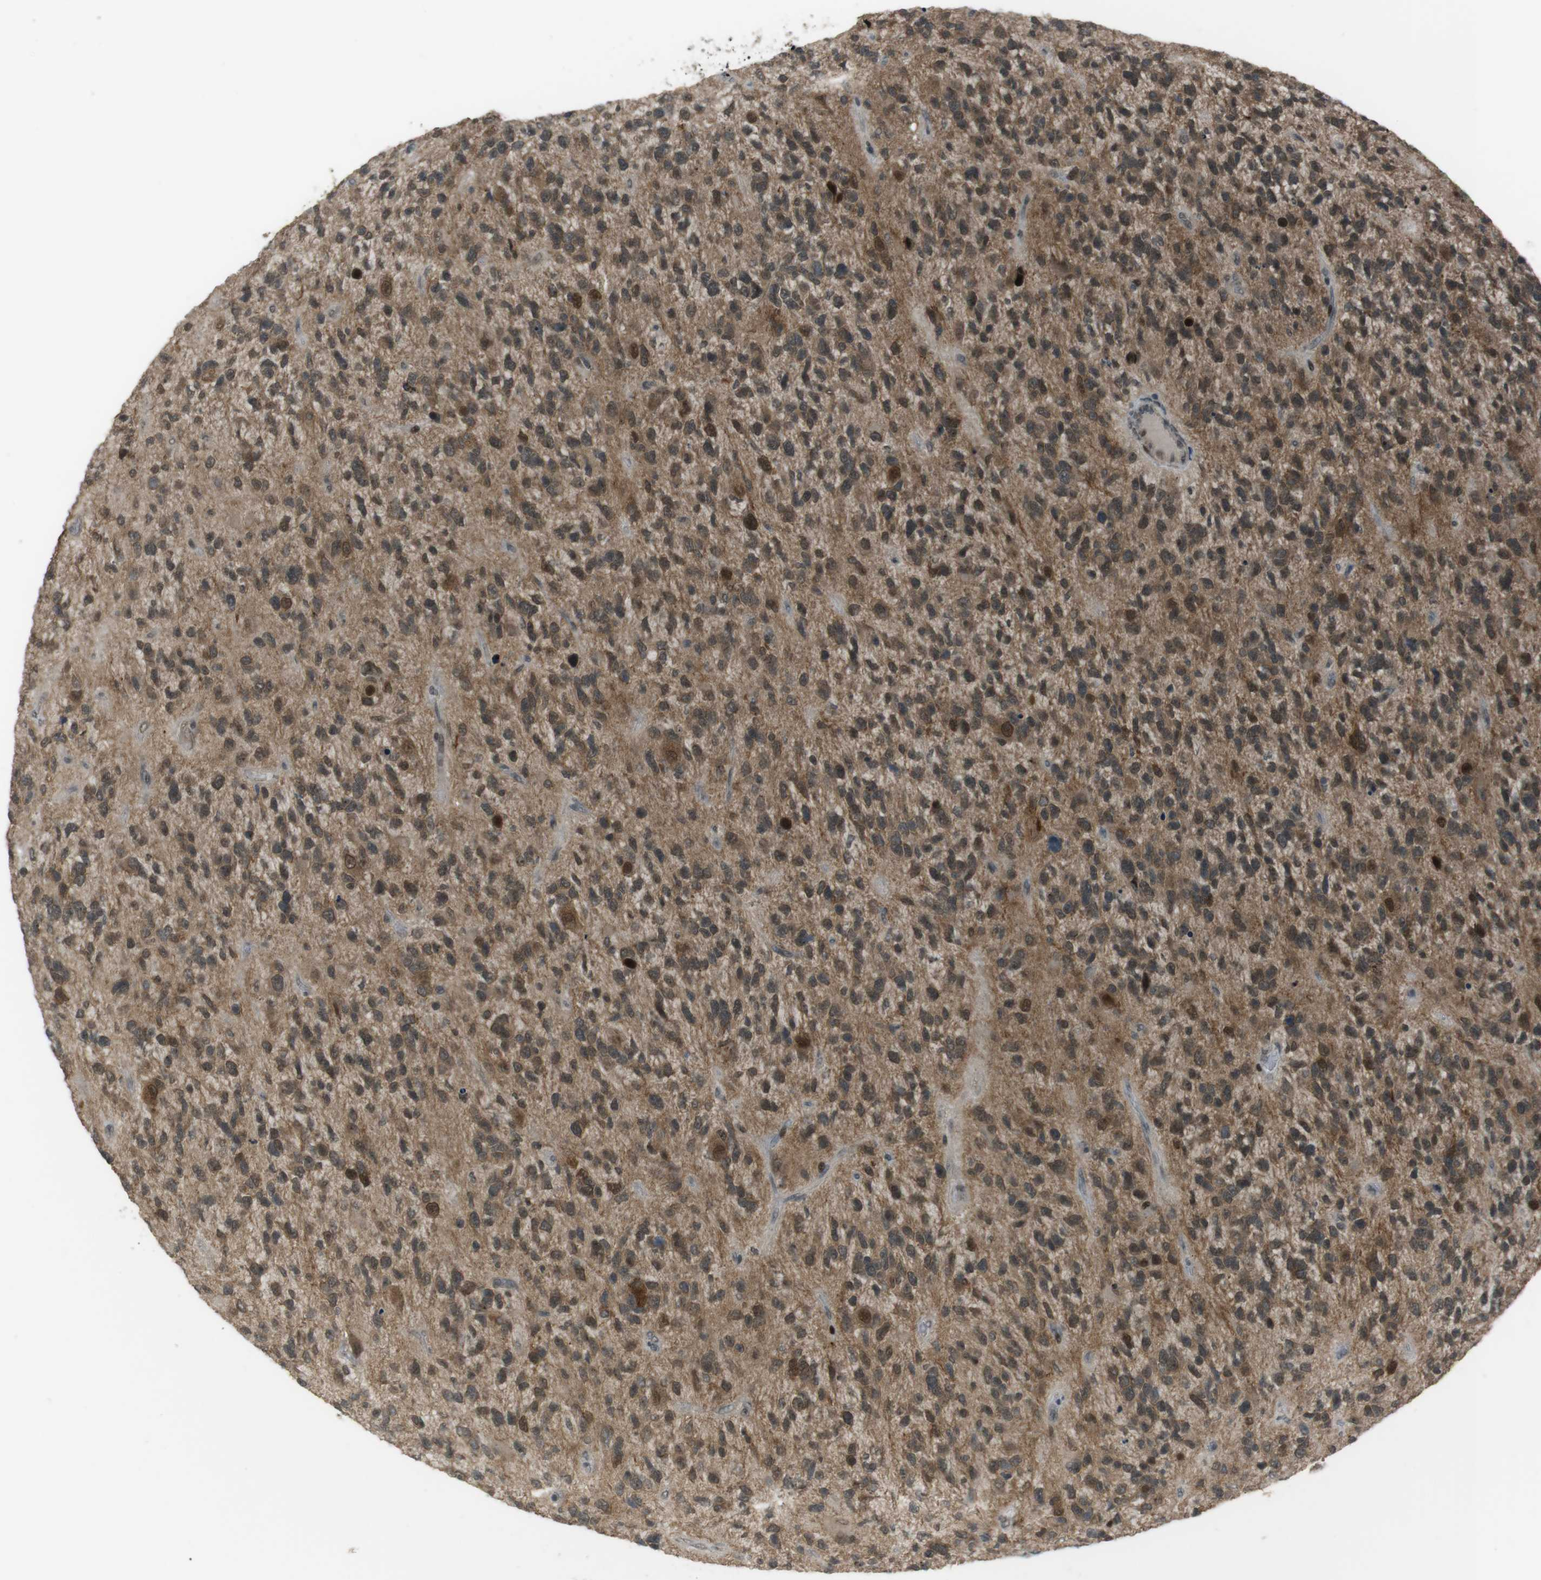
{"staining": {"intensity": "moderate", "quantity": ">75%", "location": "cytoplasmic/membranous,nuclear"}, "tissue": "glioma", "cell_type": "Tumor cells", "image_type": "cancer", "snomed": [{"axis": "morphology", "description": "Glioma, malignant, High grade"}, {"axis": "topography", "description": "Brain"}], "caption": "The micrograph demonstrates a brown stain indicating the presence of a protein in the cytoplasmic/membranous and nuclear of tumor cells in malignant glioma (high-grade).", "gene": "SLITRK5", "patient": {"sex": "female", "age": 58}}